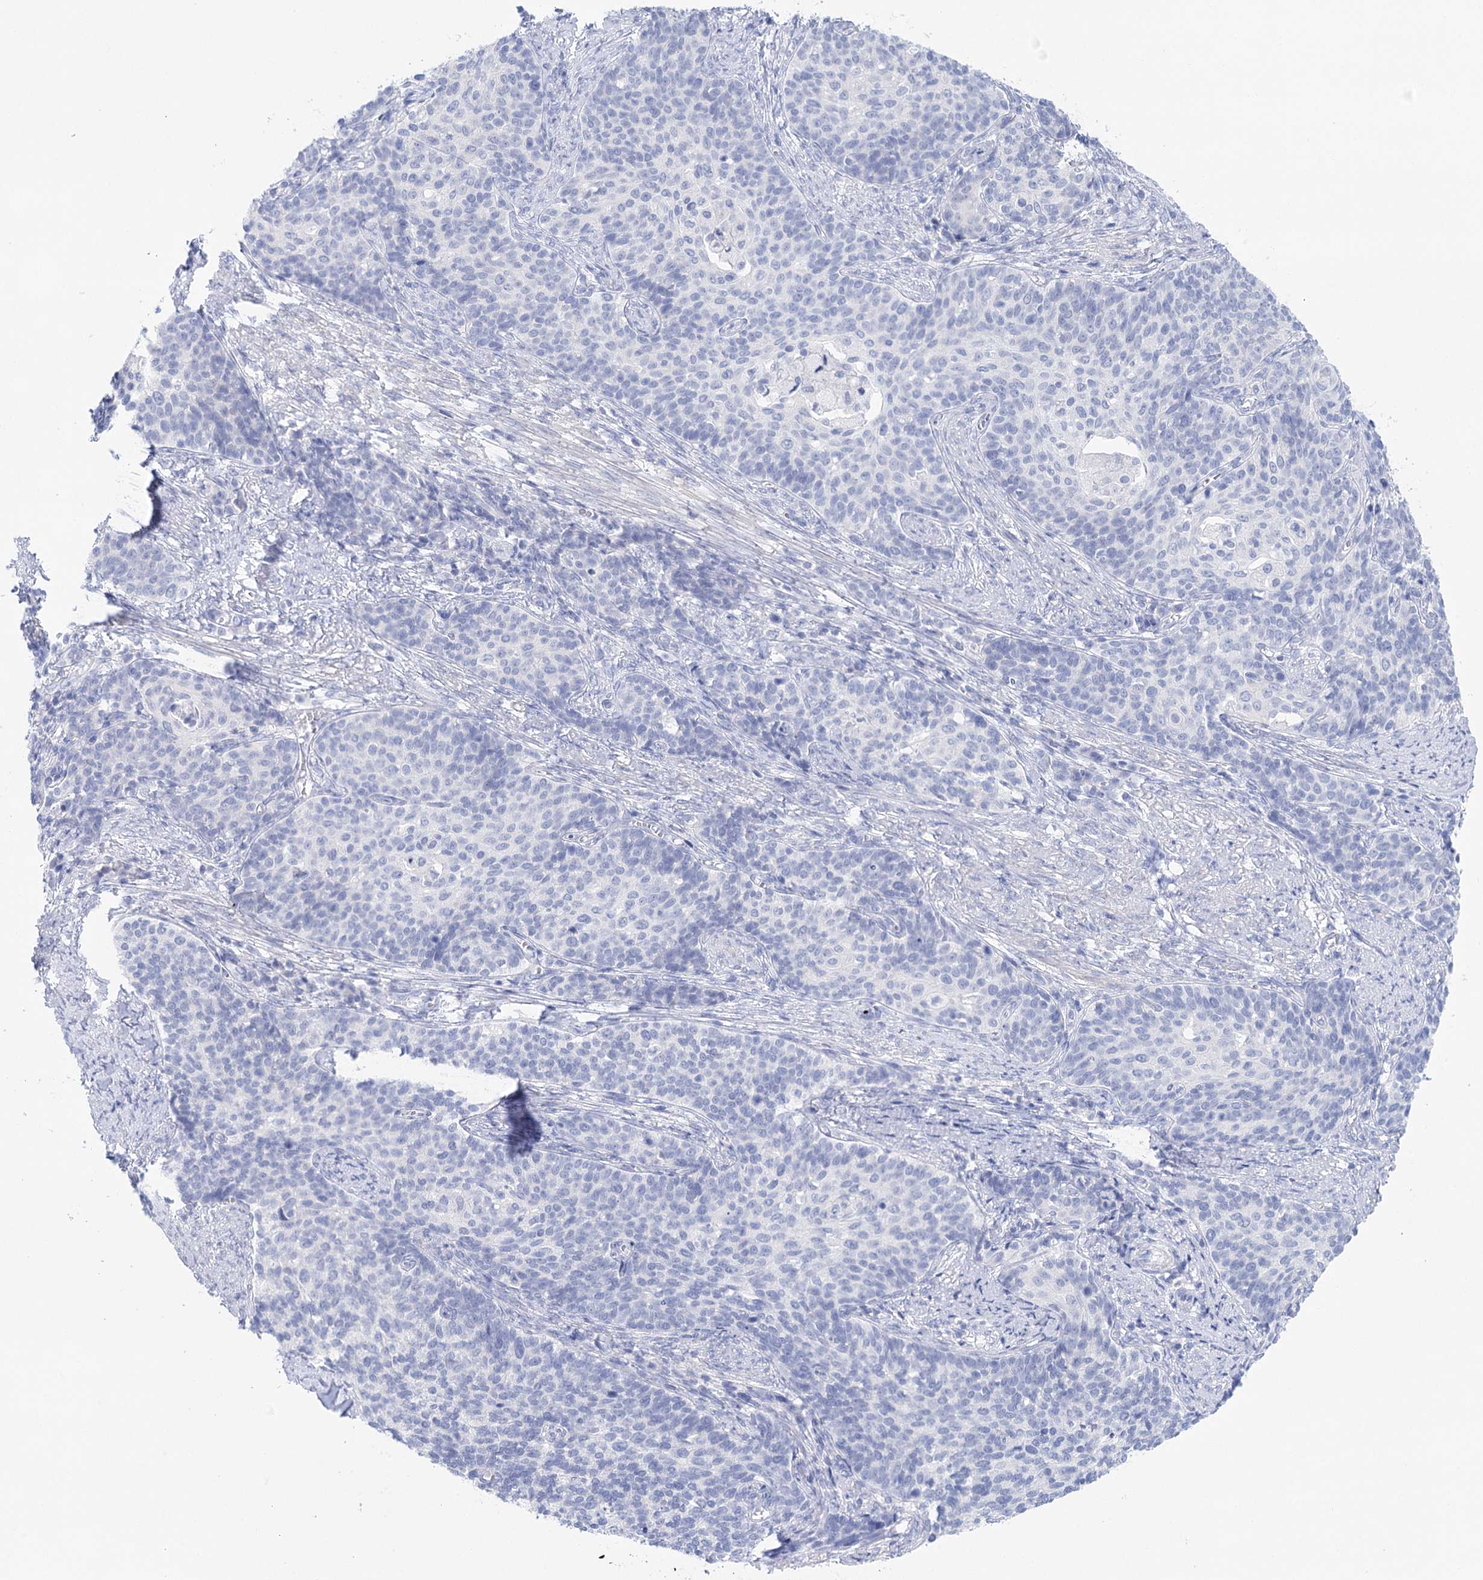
{"staining": {"intensity": "negative", "quantity": "none", "location": "none"}, "tissue": "cervical cancer", "cell_type": "Tumor cells", "image_type": "cancer", "snomed": [{"axis": "morphology", "description": "Squamous cell carcinoma, NOS"}, {"axis": "topography", "description": "Cervix"}], "caption": "Immunohistochemical staining of cervical squamous cell carcinoma displays no significant staining in tumor cells. The staining was performed using DAB (3,3'-diaminobenzidine) to visualize the protein expression in brown, while the nuclei were stained in blue with hematoxylin (Magnification: 20x).", "gene": "LALBA", "patient": {"sex": "female", "age": 39}}